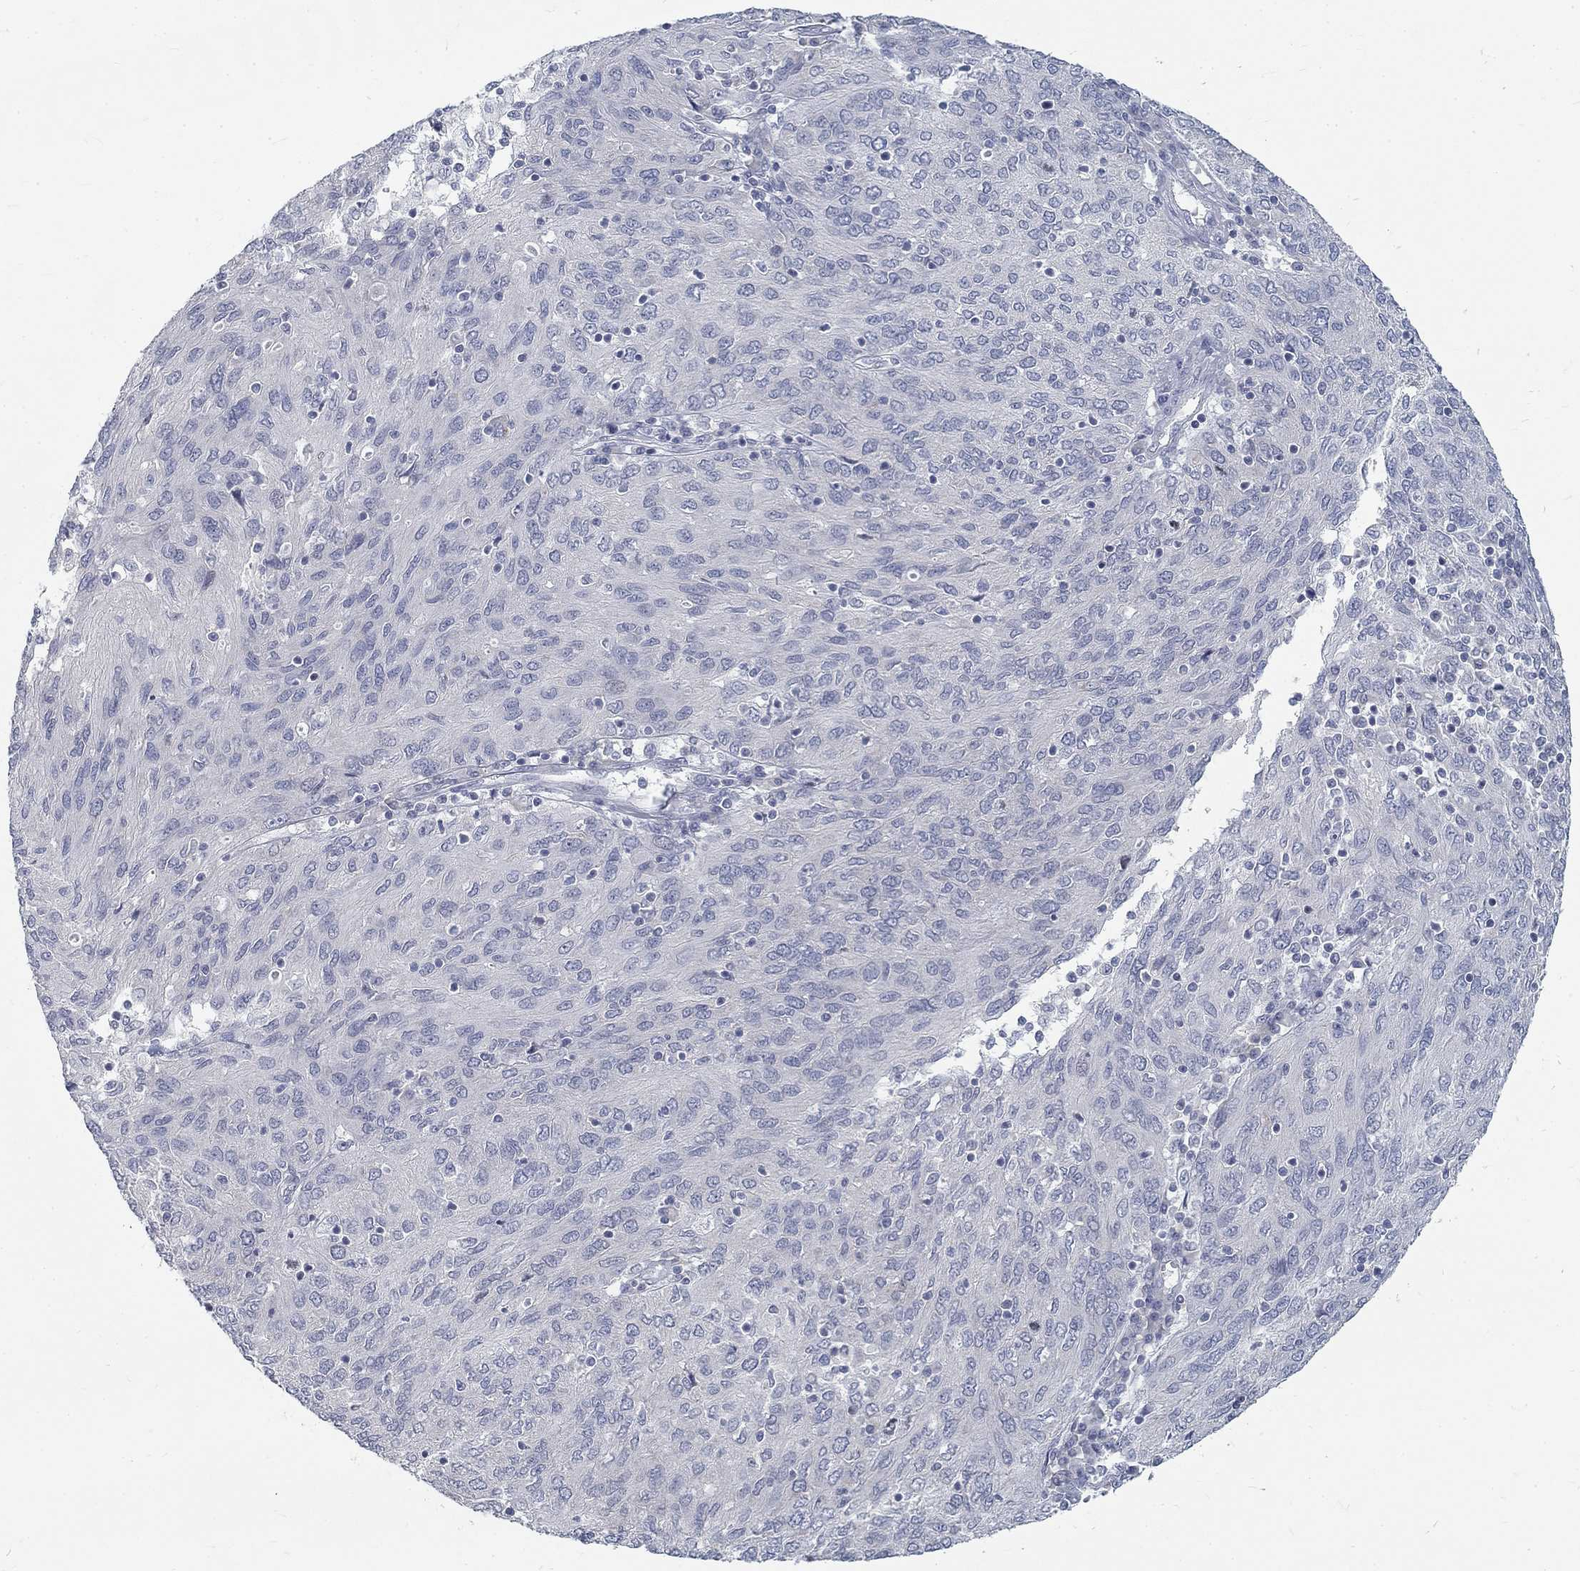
{"staining": {"intensity": "negative", "quantity": "none", "location": "none"}, "tissue": "ovarian cancer", "cell_type": "Tumor cells", "image_type": "cancer", "snomed": [{"axis": "morphology", "description": "Carcinoma, endometroid"}, {"axis": "topography", "description": "Ovary"}], "caption": "A photomicrograph of human ovarian endometroid carcinoma is negative for staining in tumor cells.", "gene": "ATP1A3", "patient": {"sex": "female", "age": 50}}